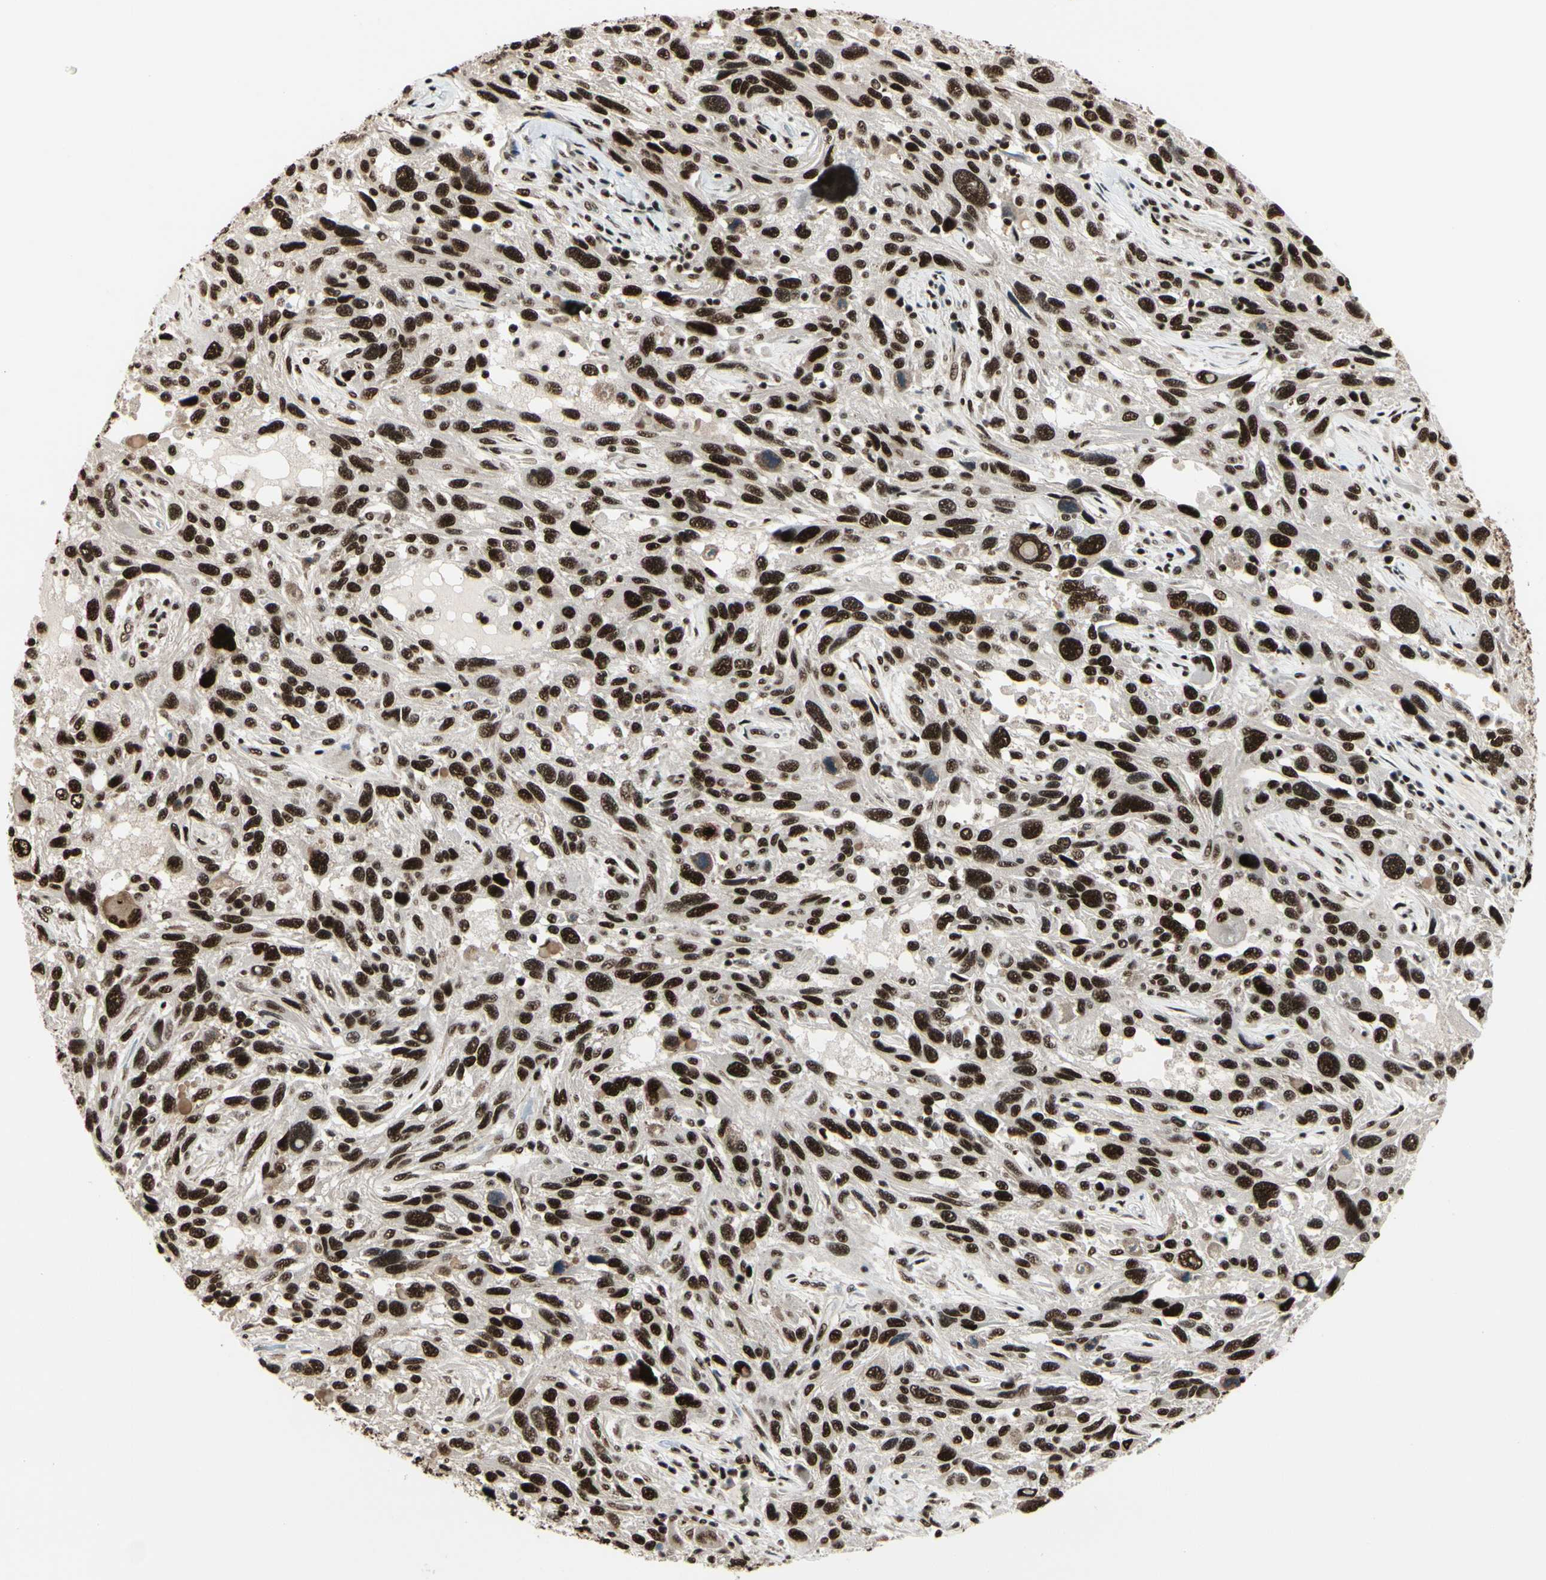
{"staining": {"intensity": "strong", "quantity": ">75%", "location": "nuclear"}, "tissue": "melanoma", "cell_type": "Tumor cells", "image_type": "cancer", "snomed": [{"axis": "morphology", "description": "Malignant melanoma, NOS"}, {"axis": "topography", "description": "Skin"}], "caption": "Human malignant melanoma stained with a protein marker reveals strong staining in tumor cells.", "gene": "HEXIM1", "patient": {"sex": "male", "age": 53}}